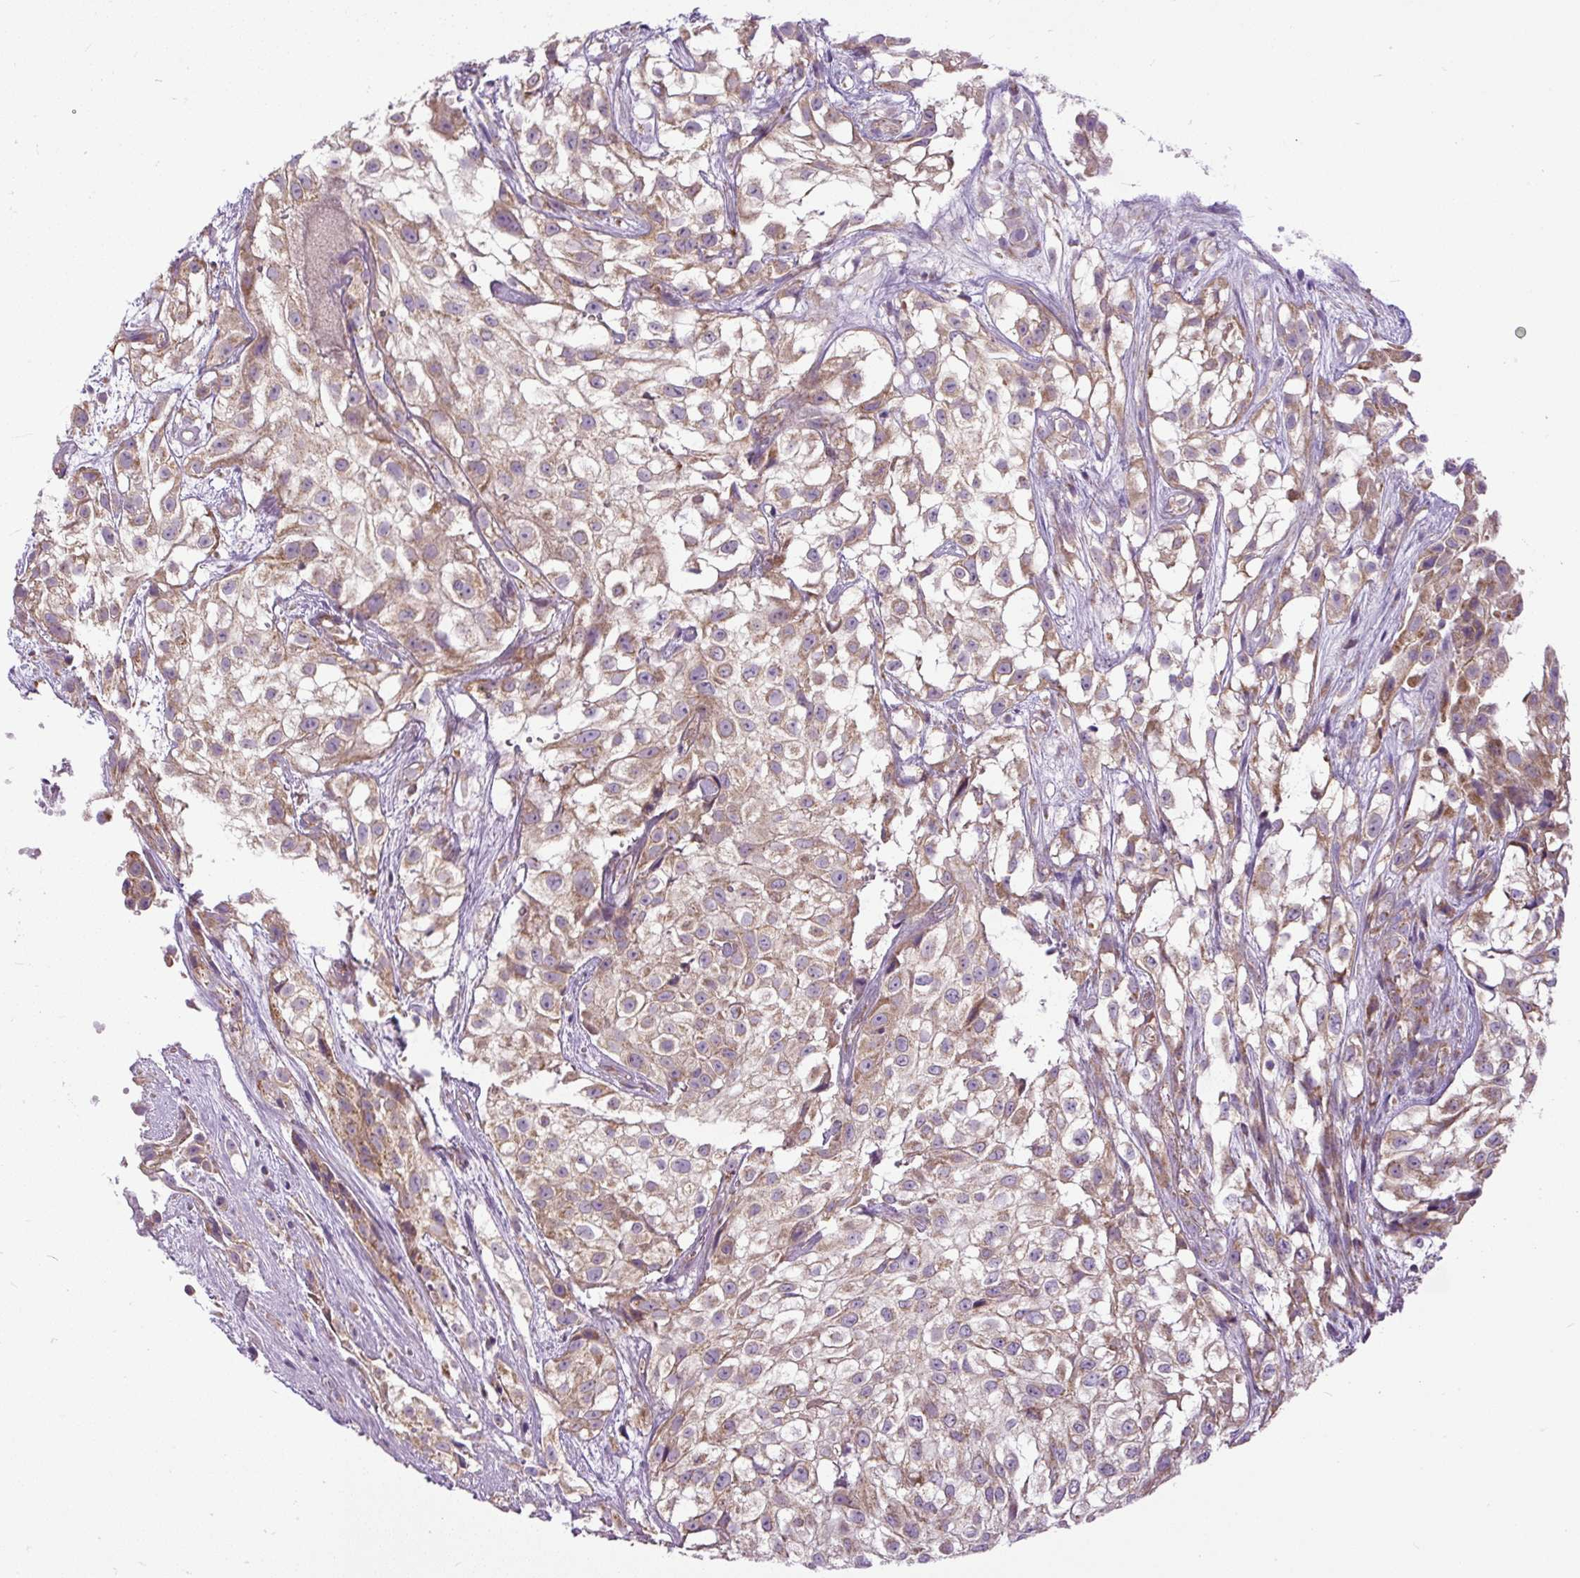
{"staining": {"intensity": "moderate", "quantity": "25%-75%", "location": "cytoplasmic/membranous"}, "tissue": "urothelial cancer", "cell_type": "Tumor cells", "image_type": "cancer", "snomed": [{"axis": "morphology", "description": "Urothelial carcinoma, High grade"}, {"axis": "topography", "description": "Urinary bladder"}], "caption": "This is a histology image of immunohistochemistry (IHC) staining of urothelial cancer, which shows moderate staining in the cytoplasmic/membranous of tumor cells.", "gene": "TM2D3", "patient": {"sex": "male", "age": 56}}